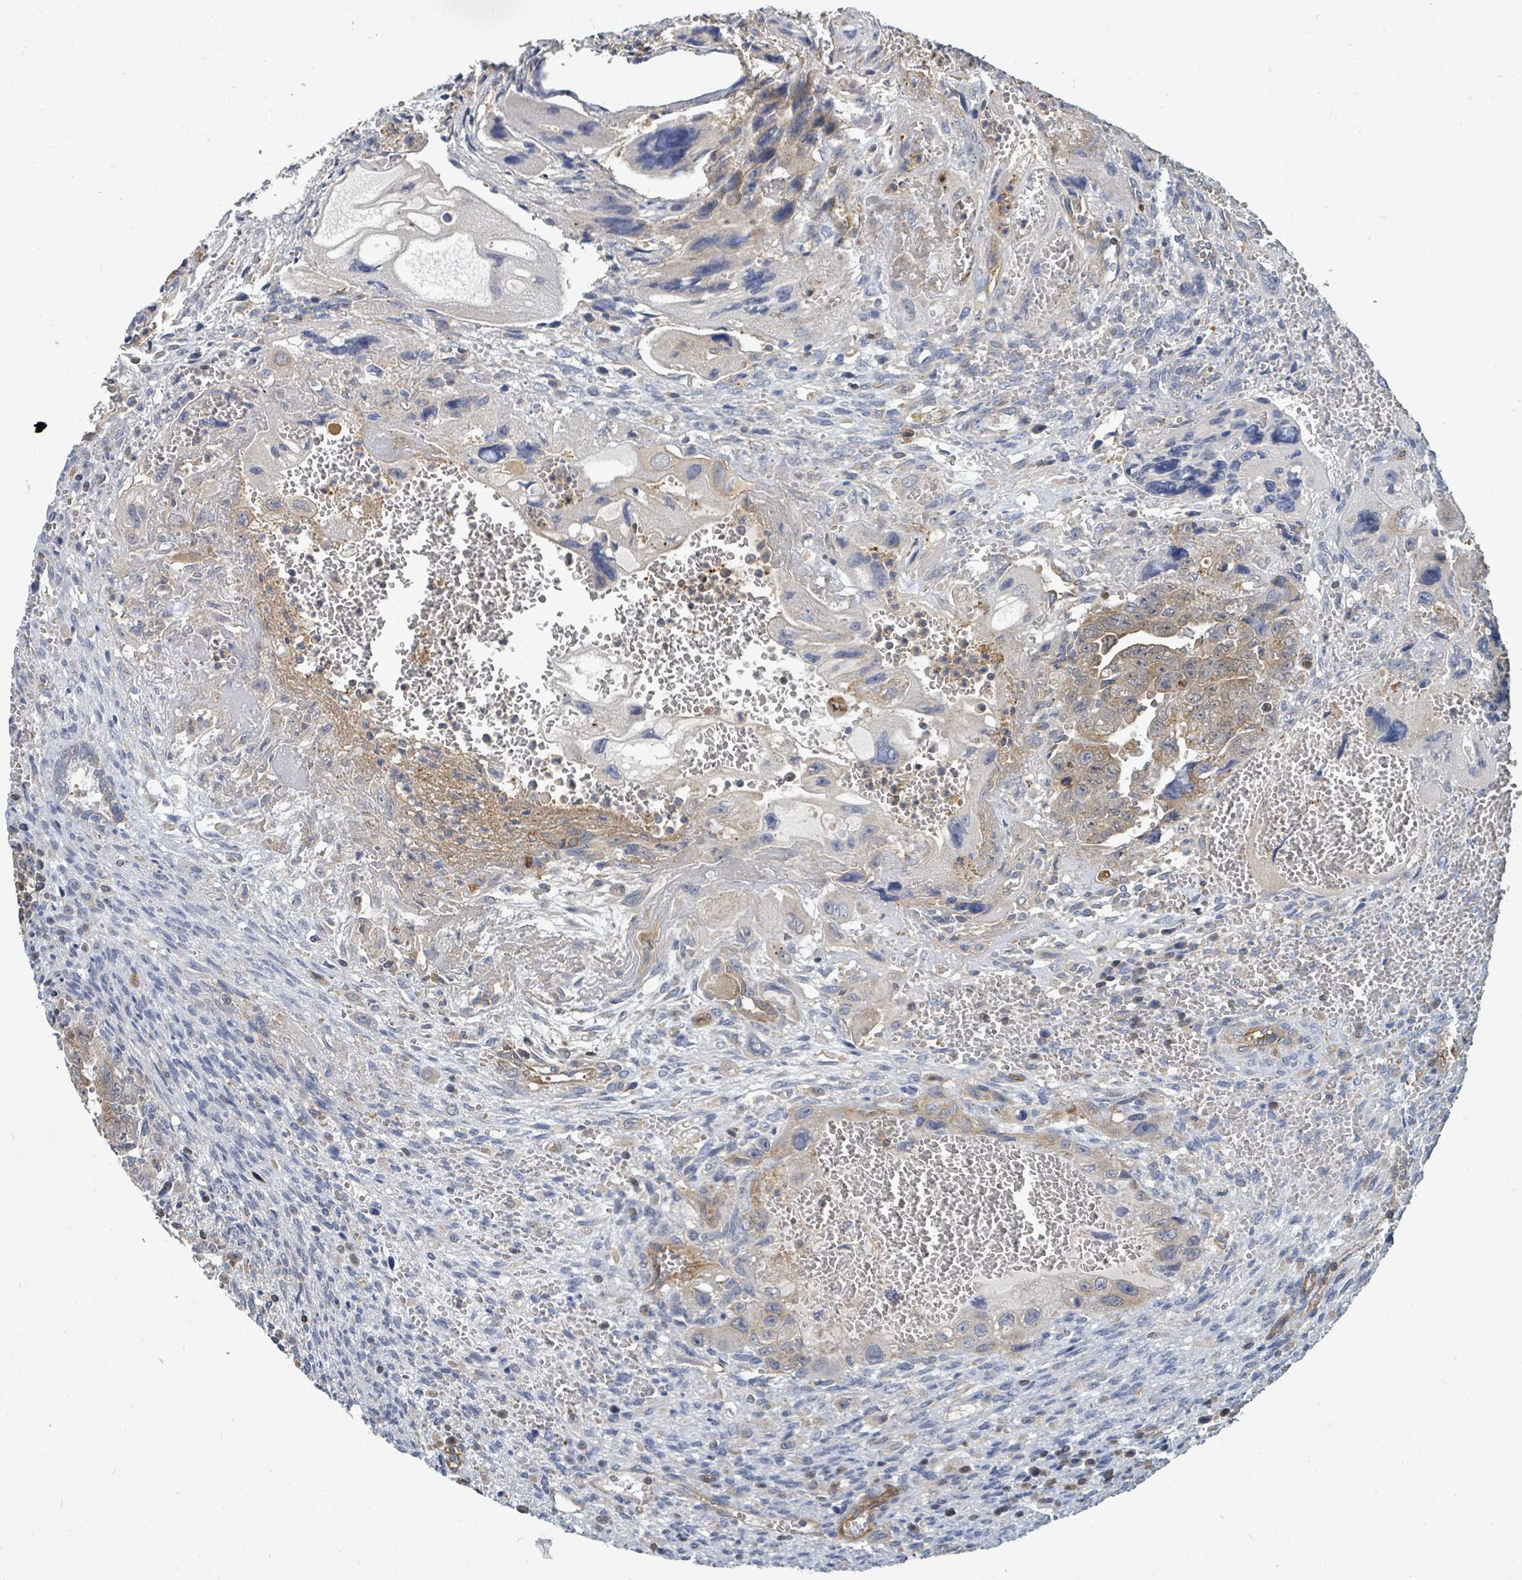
{"staining": {"intensity": "weak", "quantity": "25%-75%", "location": "cytoplasmic/membranous"}, "tissue": "testis cancer", "cell_type": "Tumor cells", "image_type": "cancer", "snomed": [{"axis": "morphology", "description": "Carcinoma, Embryonal, NOS"}, {"axis": "topography", "description": "Testis"}], "caption": "There is low levels of weak cytoplasmic/membranous positivity in tumor cells of embryonal carcinoma (testis), as demonstrated by immunohistochemical staining (brown color).", "gene": "BOLA2B", "patient": {"sex": "male", "age": 28}}